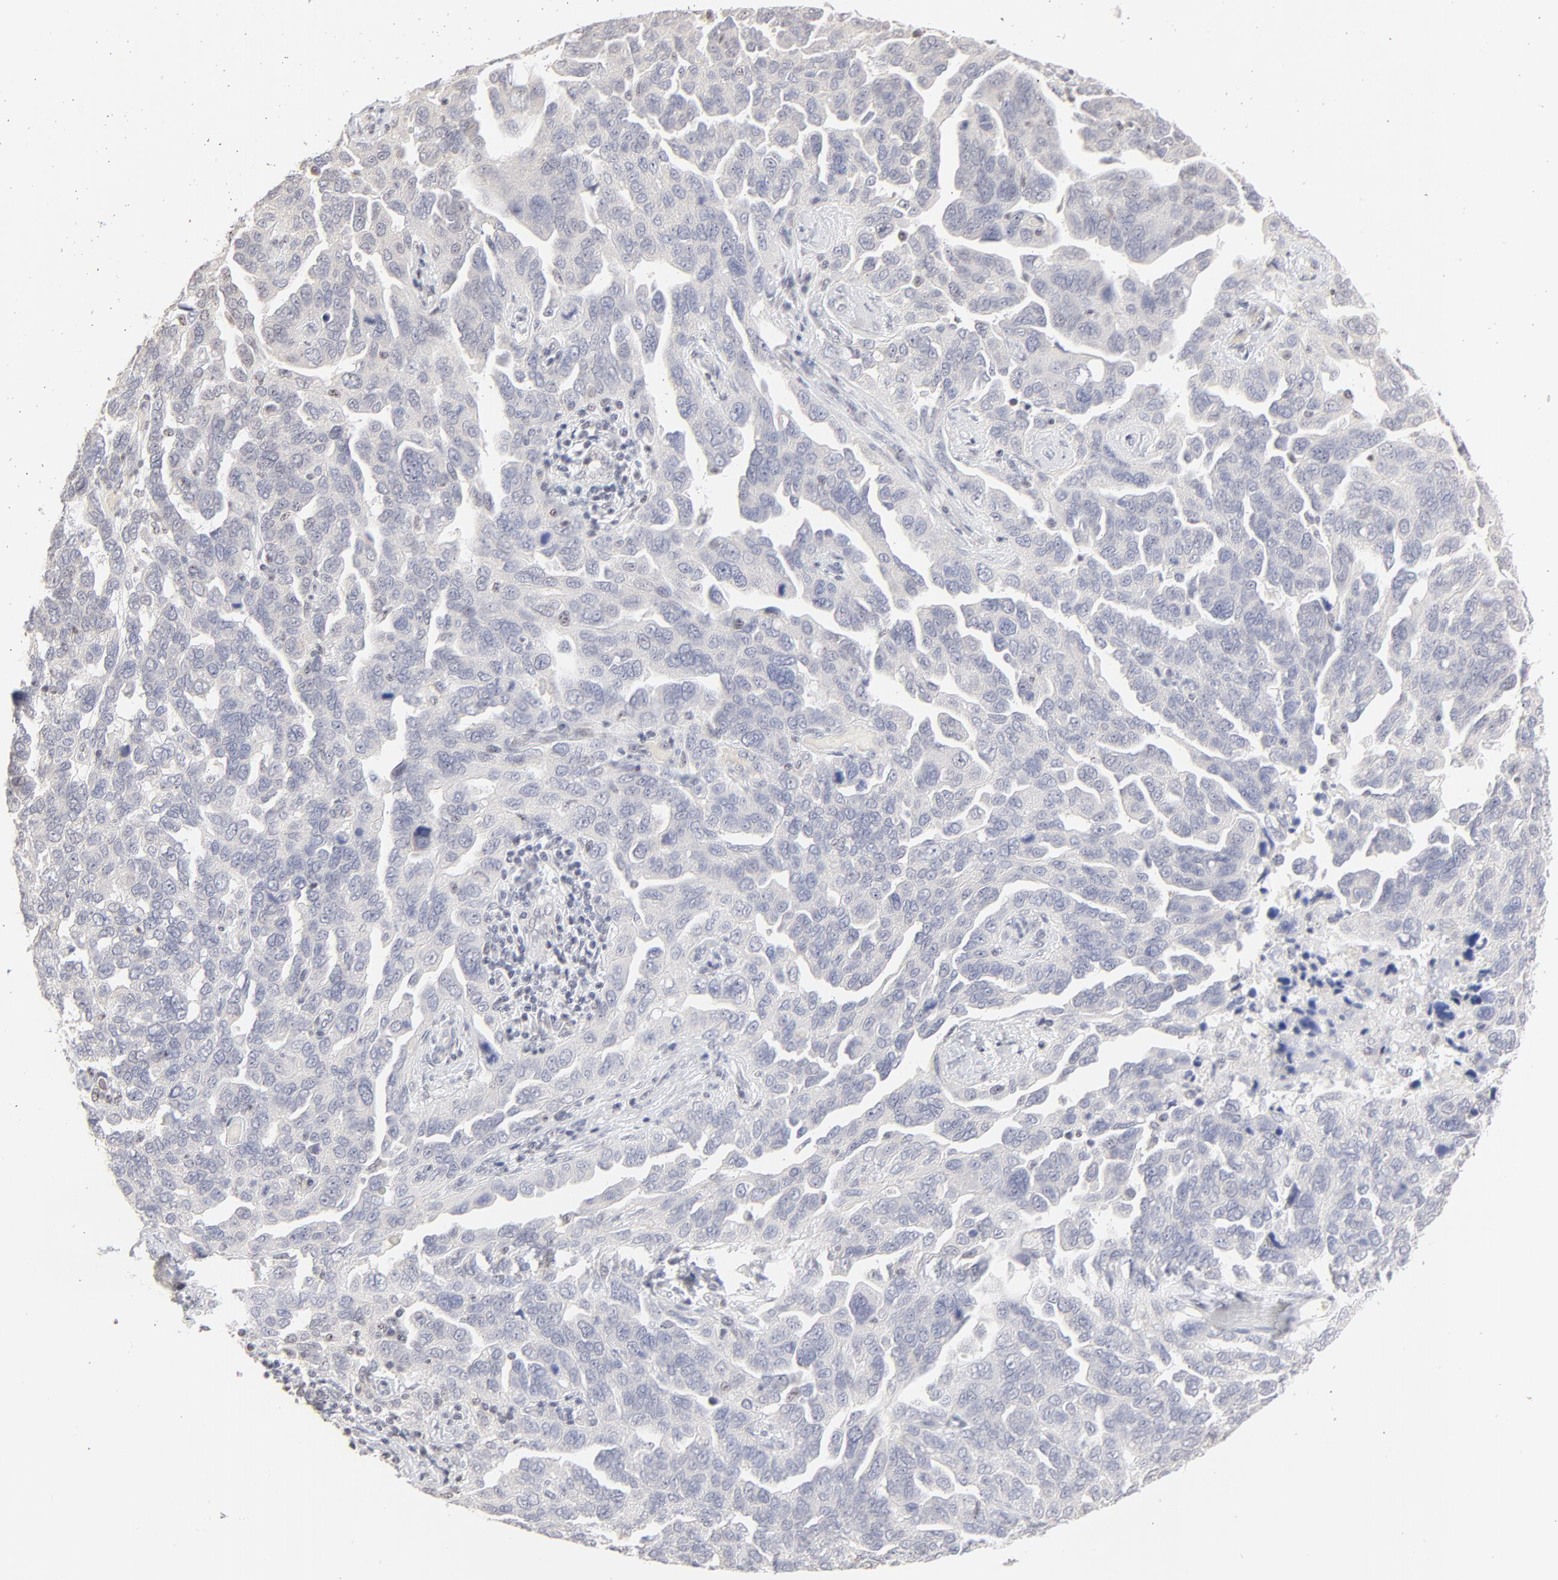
{"staining": {"intensity": "negative", "quantity": "none", "location": "none"}, "tissue": "ovarian cancer", "cell_type": "Tumor cells", "image_type": "cancer", "snomed": [{"axis": "morphology", "description": "Cystadenocarcinoma, serous, NOS"}, {"axis": "topography", "description": "Ovary"}], "caption": "Immunohistochemistry (IHC) image of neoplastic tissue: human ovarian serous cystadenocarcinoma stained with DAB exhibits no significant protein positivity in tumor cells. (Brightfield microscopy of DAB (3,3'-diaminobenzidine) immunohistochemistry (IHC) at high magnification).", "gene": "NFIL3", "patient": {"sex": "female", "age": 64}}